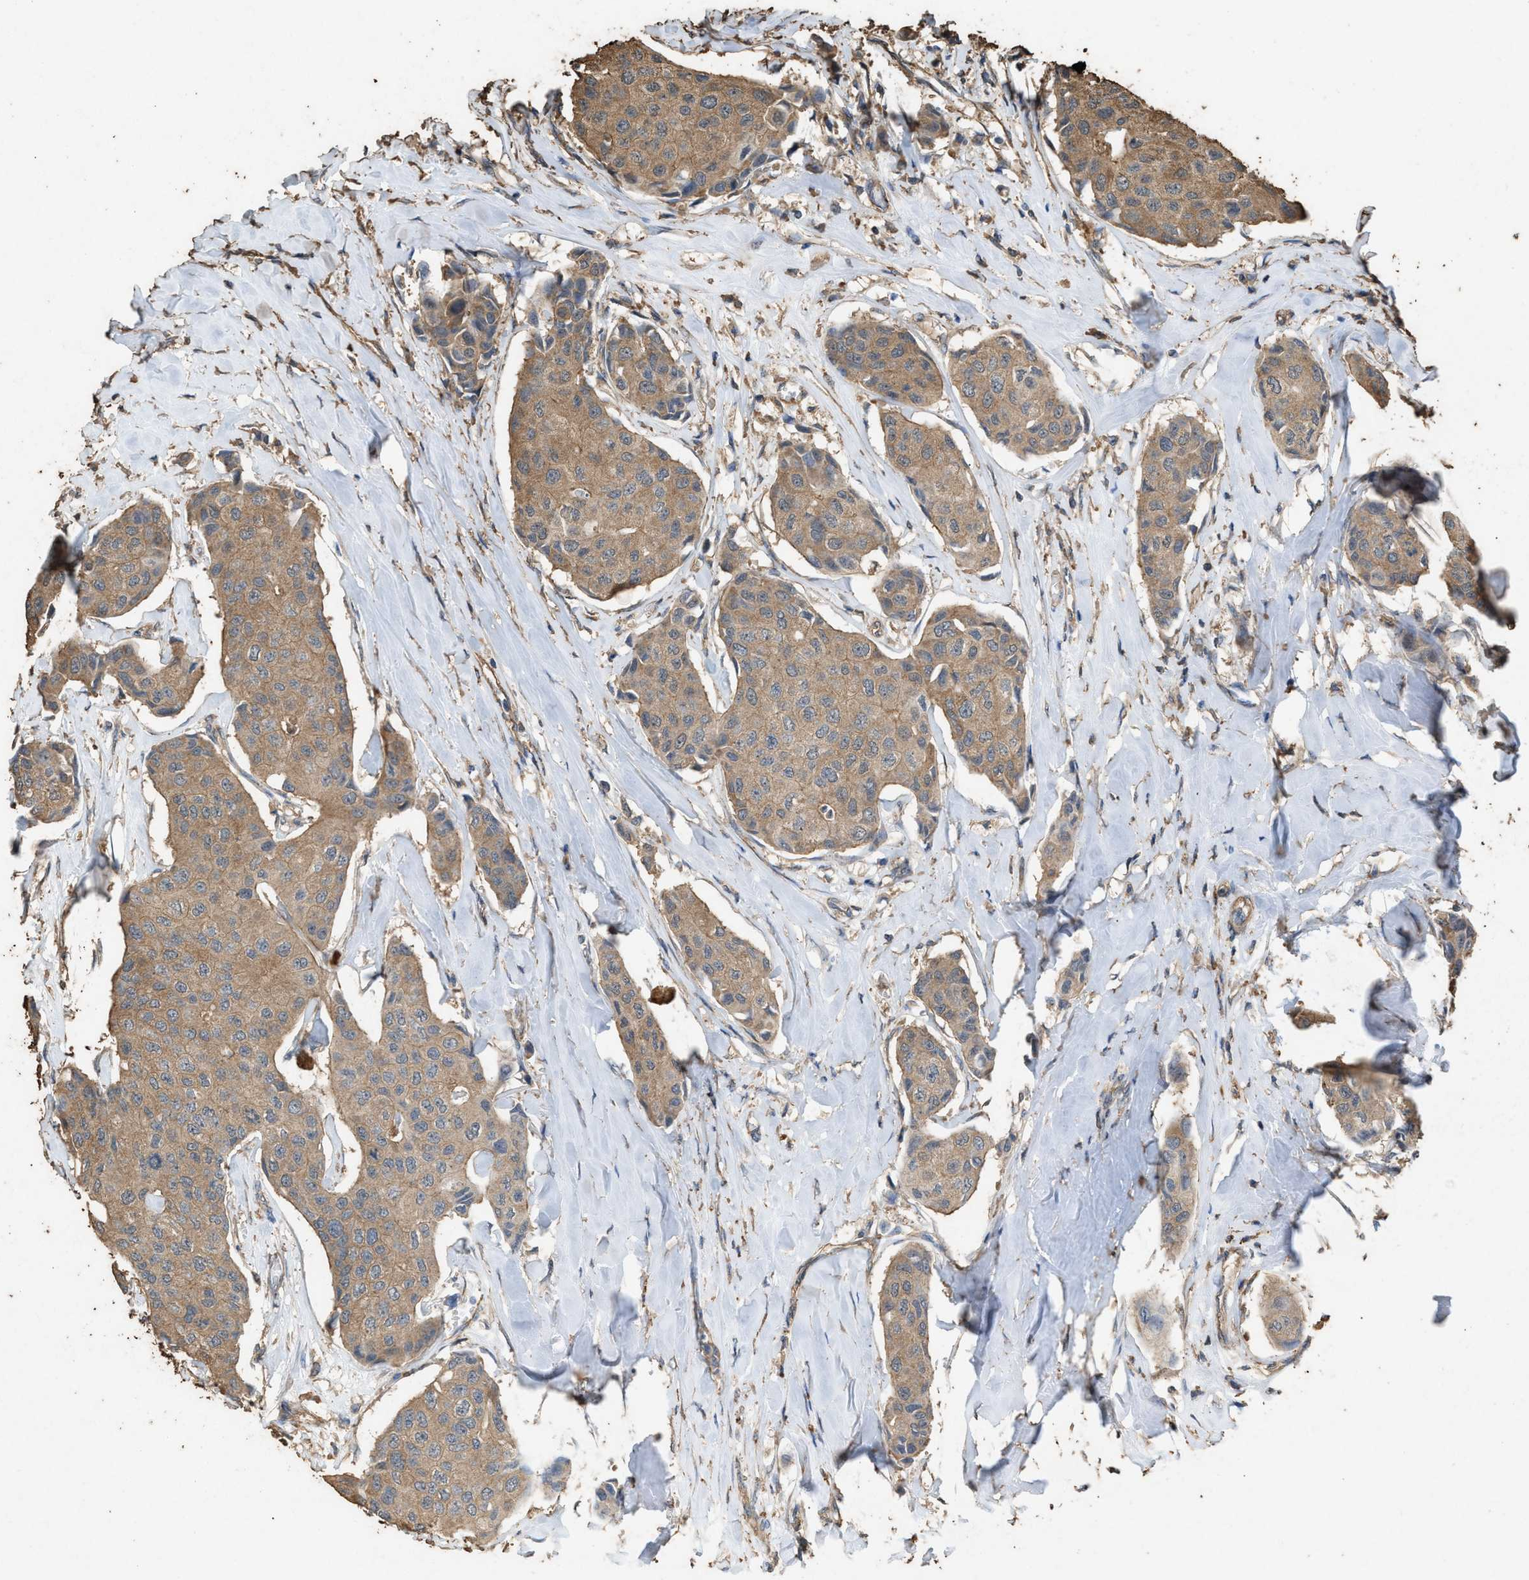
{"staining": {"intensity": "moderate", "quantity": ">75%", "location": "cytoplasmic/membranous"}, "tissue": "breast cancer", "cell_type": "Tumor cells", "image_type": "cancer", "snomed": [{"axis": "morphology", "description": "Duct carcinoma"}, {"axis": "topography", "description": "Breast"}], "caption": "Immunohistochemical staining of breast cancer exhibits medium levels of moderate cytoplasmic/membranous protein positivity in about >75% of tumor cells. (Brightfield microscopy of DAB IHC at high magnification).", "gene": "DCAF7", "patient": {"sex": "female", "age": 80}}